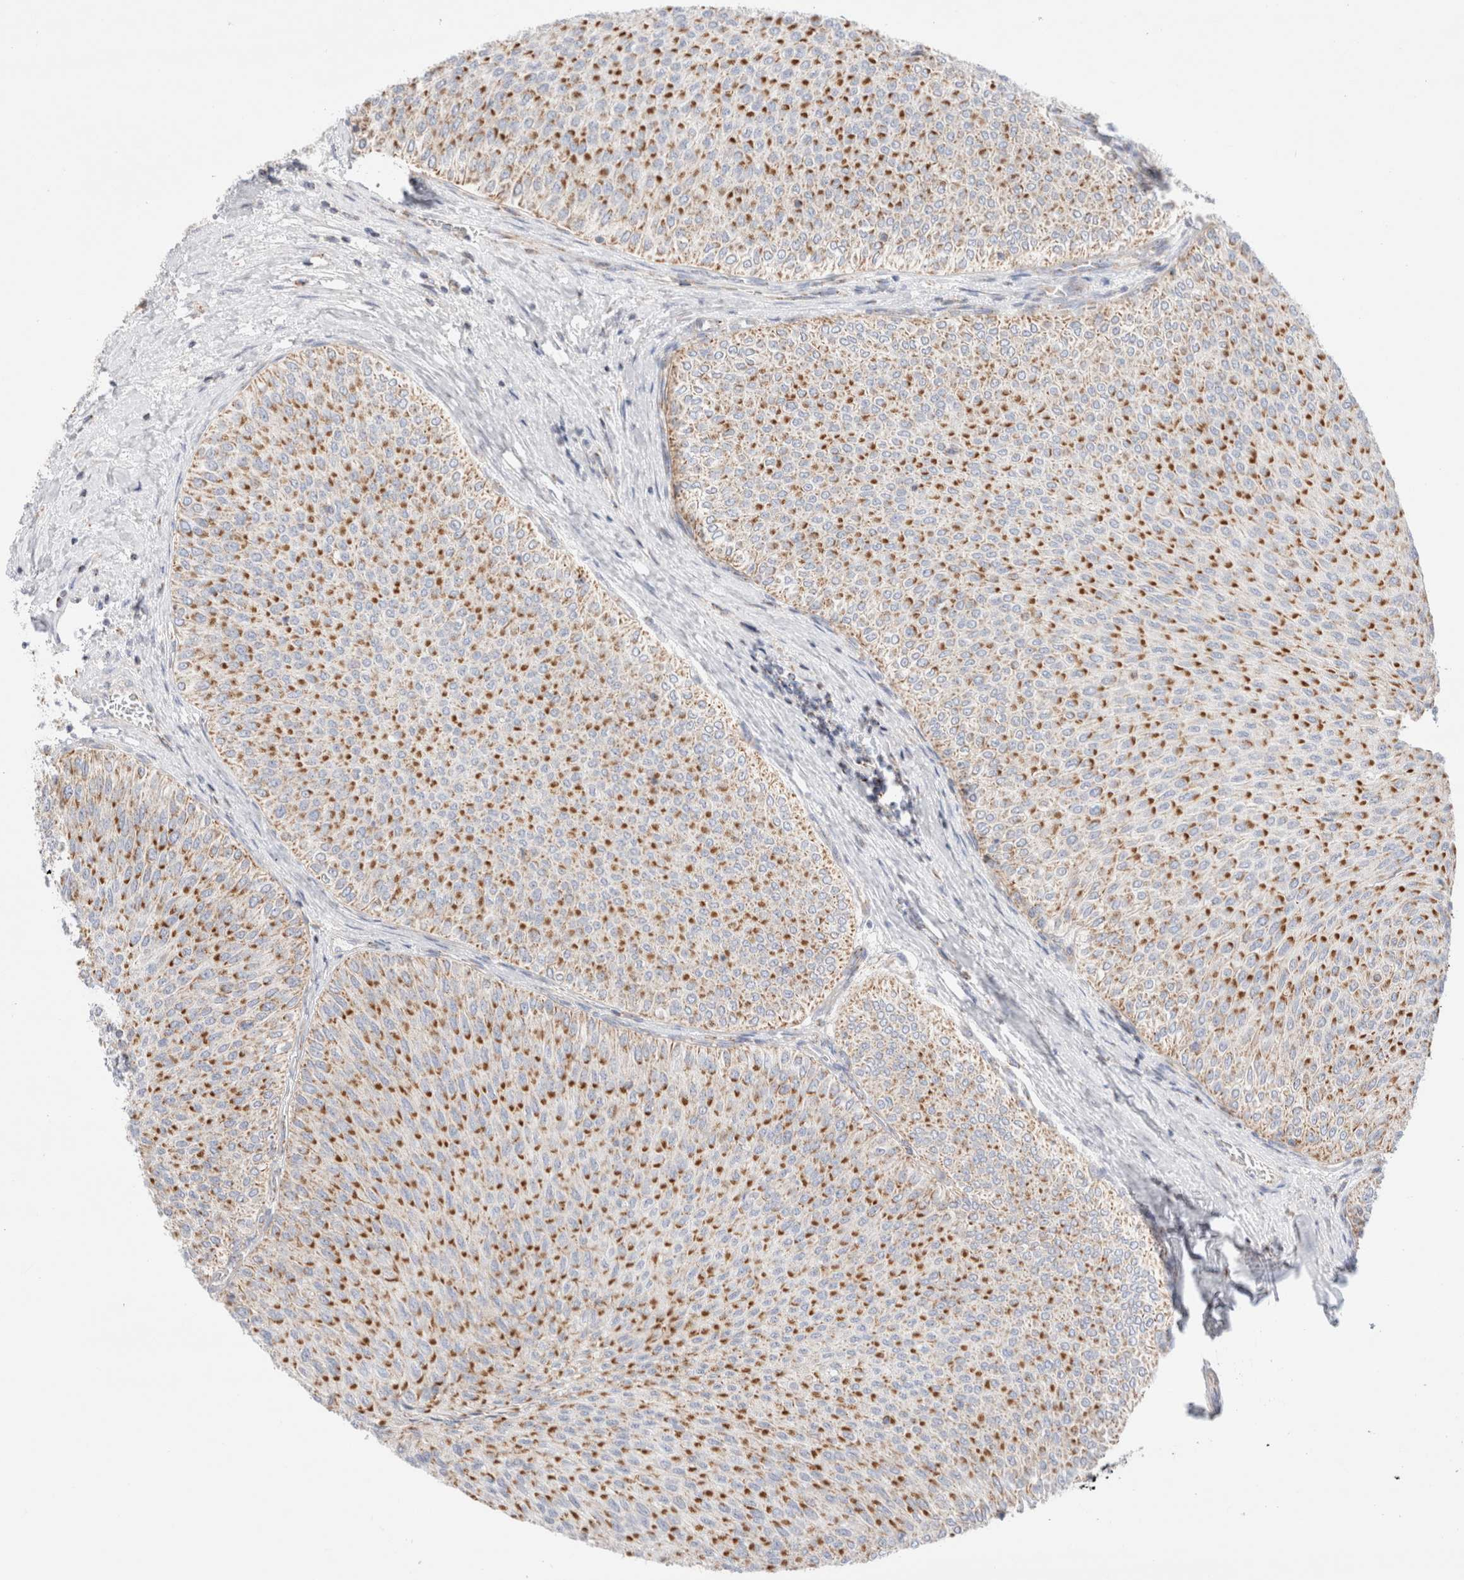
{"staining": {"intensity": "moderate", "quantity": ">75%", "location": "cytoplasmic/membranous"}, "tissue": "urothelial cancer", "cell_type": "Tumor cells", "image_type": "cancer", "snomed": [{"axis": "morphology", "description": "Urothelial carcinoma, Low grade"}, {"axis": "topography", "description": "Urinary bladder"}], "caption": "The micrograph demonstrates immunohistochemical staining of low-grade urothelial carcinoma. There is moderate cytoplasmic/membranous staining is seen in about >75% of tumor cells.", "gene": "ATP6V1C1", "patient": {"sex": "male", "age": 78}}